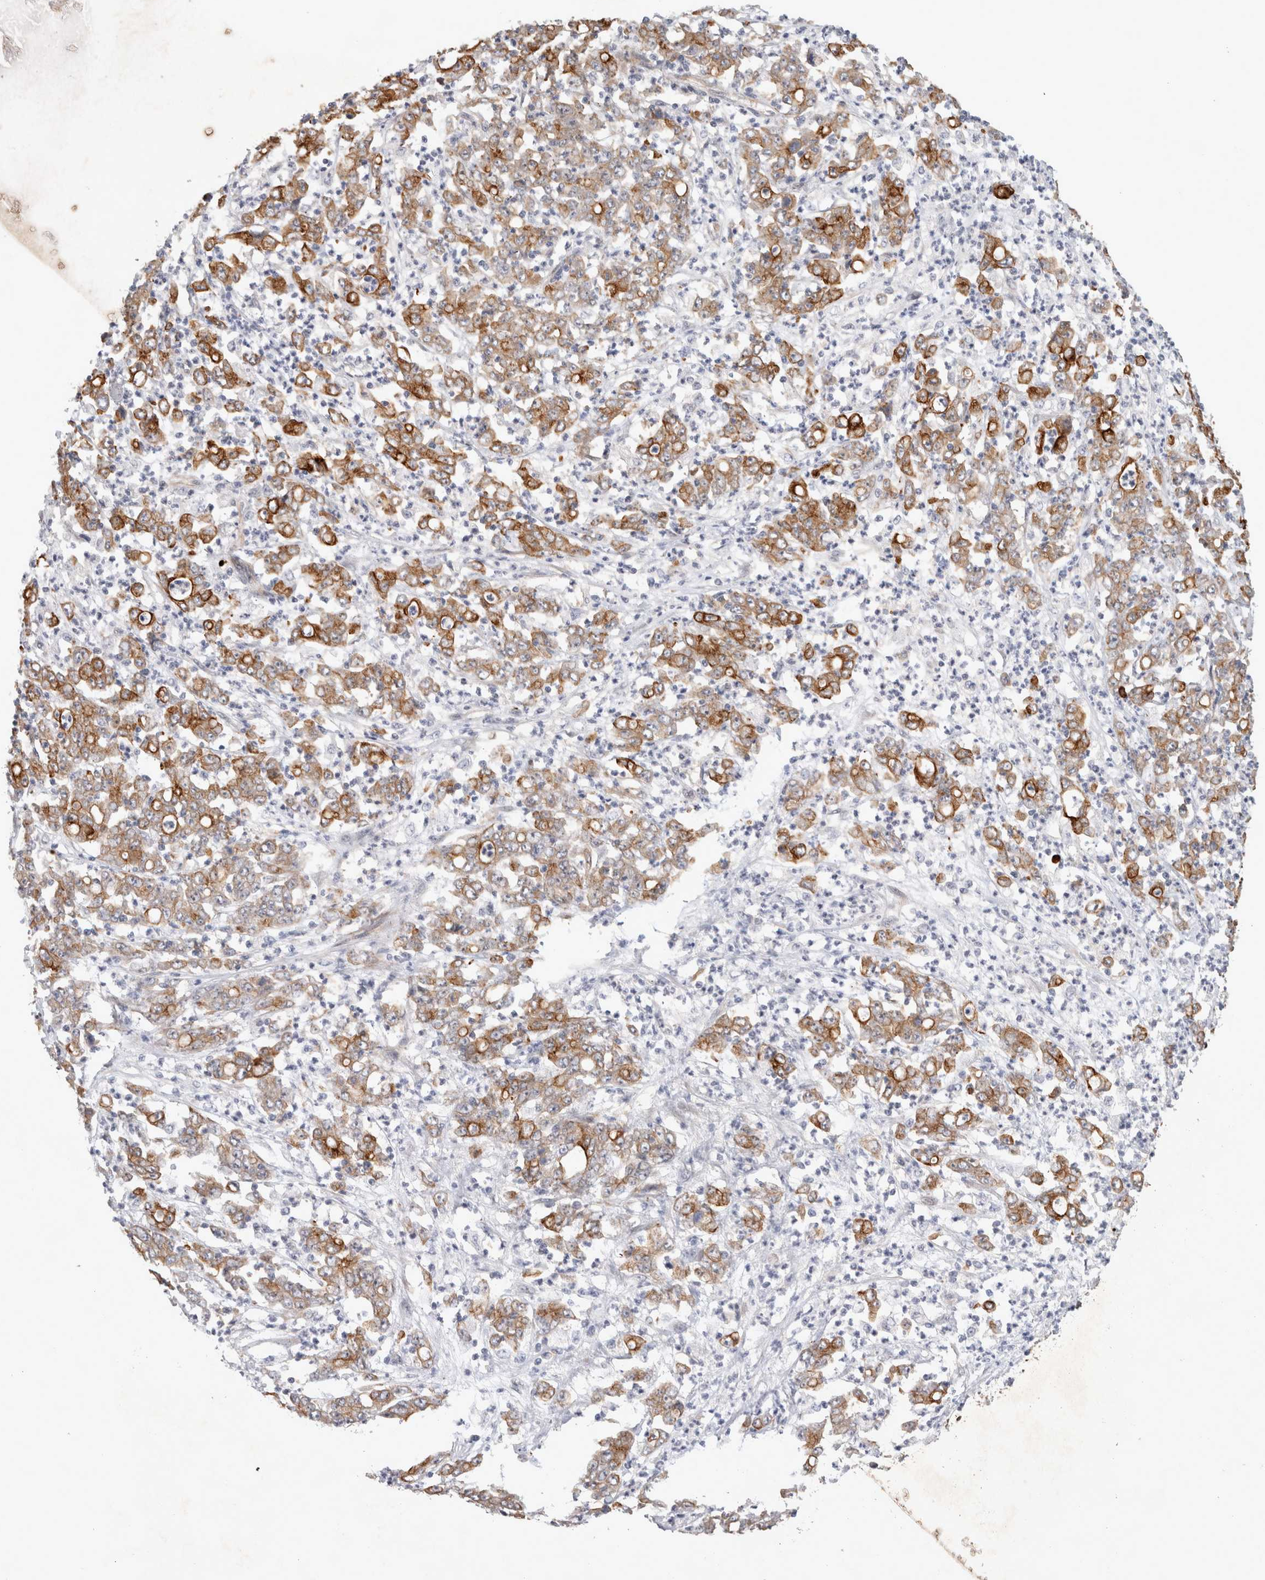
{"staining": {"intensity": "moderate", "quantity": ">75%", "location": "cytoplasmic/membranous"}, "tissue": "stomach cancer", "cell_type": "Tumor cells", "image_type": "cancer", "snomed": [{"axis": "morphology", "description": "Adenocarcinoma, NOS"}, {"axis": "topography", "description": "Stomach, lower"}], "caption": "A high-resolution histopathology image shows IHC staining of stomach cancer (adenocarcinoma), which displays moderate cytoplasmic/membranous staining in about >75% of tumor cells.", "gene": "CRISPLD1", "patient": {"sex": "female", "age": 71}}